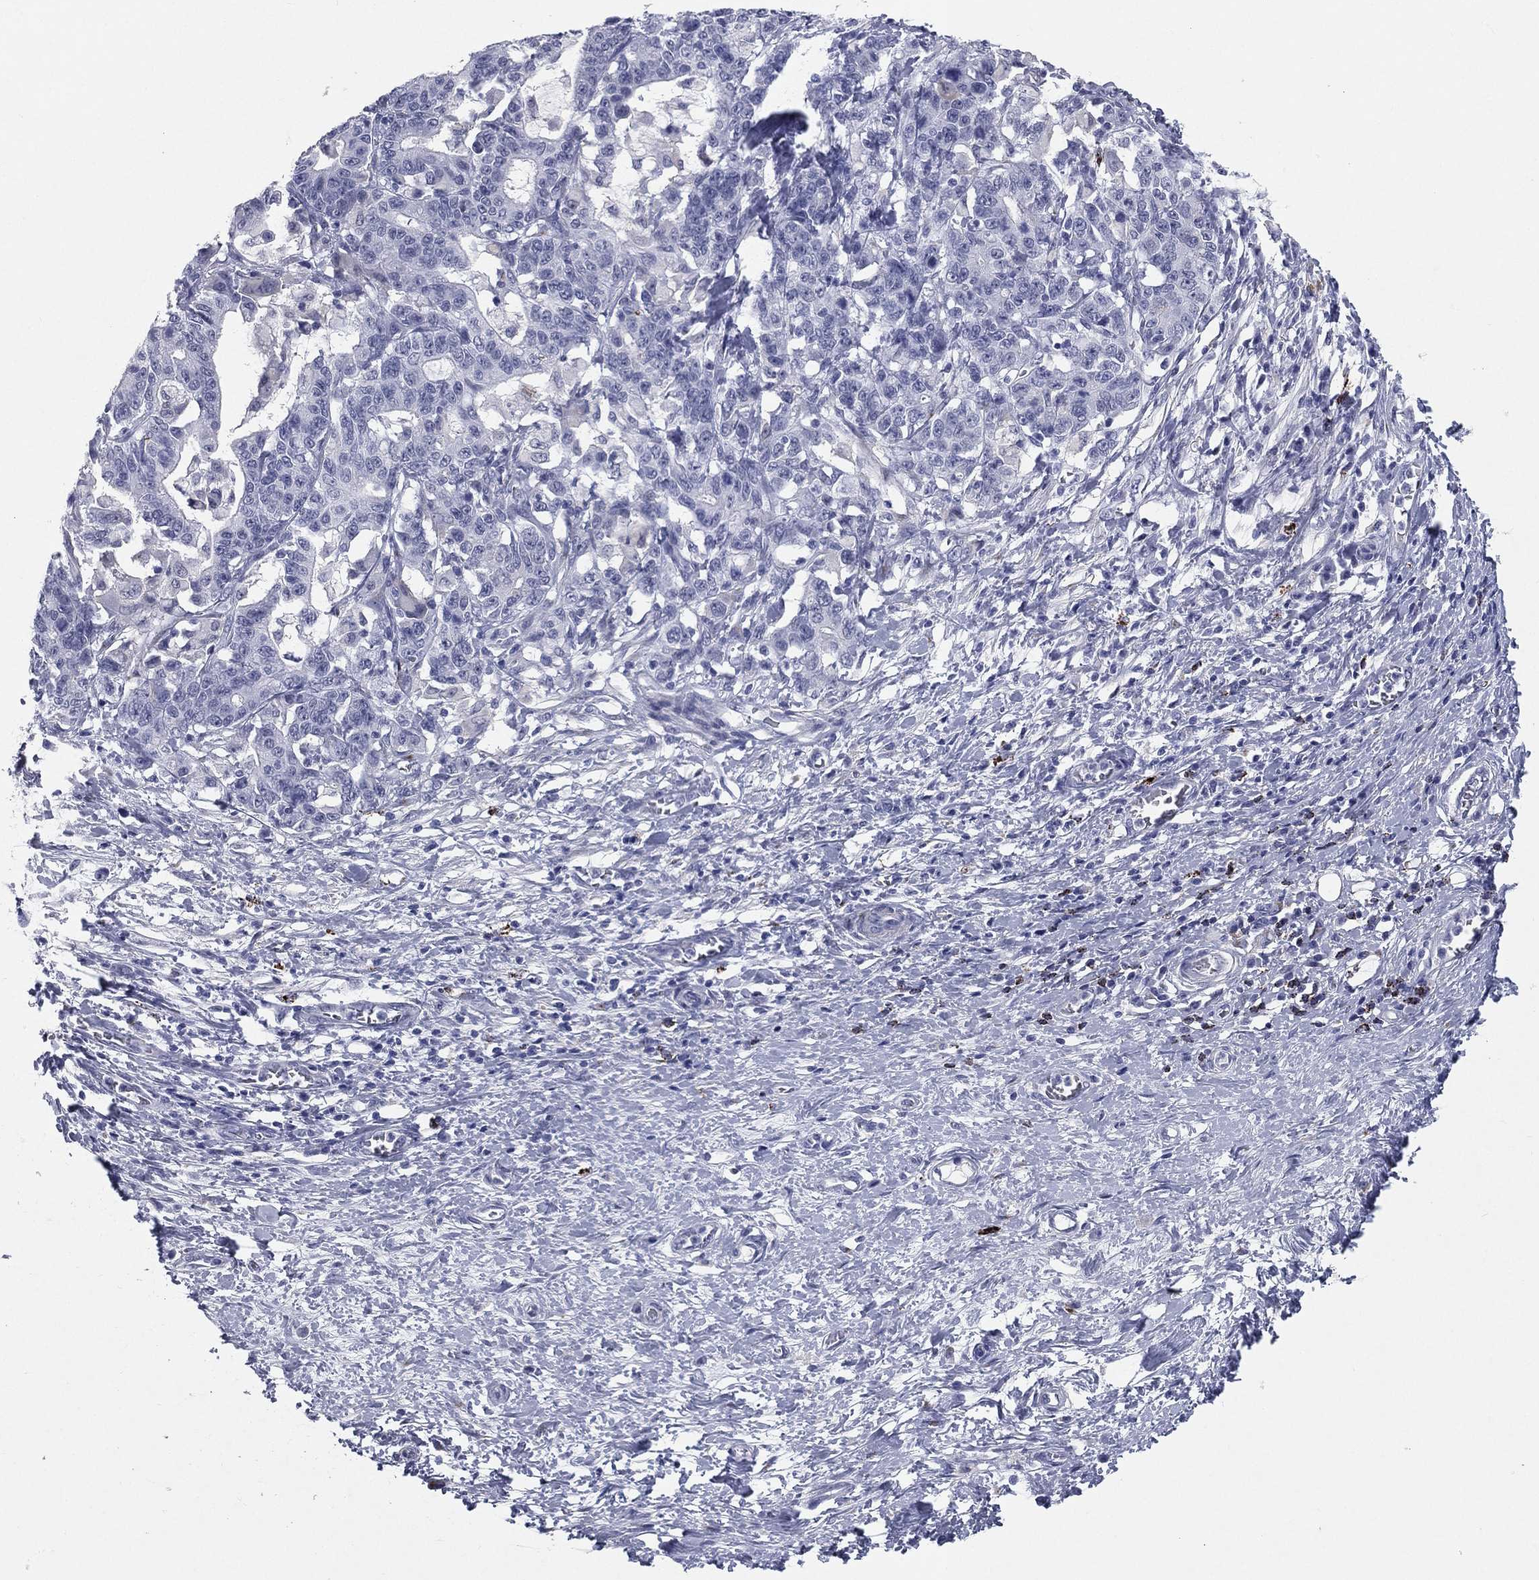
{"staining": {"intensity": "negative", "quantity": "none", "location": "none"}, "tissue": "stomach cancer", "cell_type": "Tumor cells", "image_type": "cancer", "snomed": [{"axis": "morphology", "description": "Normal tissue, NOS"}, {"axis": "morphology", "description": "Adenocarcinoma, NOS"}, {"axis": "topography", "description": "Stomach"}], "caption": "An immunohistochemistry image of stomach adenocarcinoma is shown. There is no staining in tumor cells of stomach adenocarcinoma. (Brightfield microscopy of DAB immunohistochemistry at high magnification).", "gene": "HLA-DOA", "patient": {"sex": "female", "age": 64}}